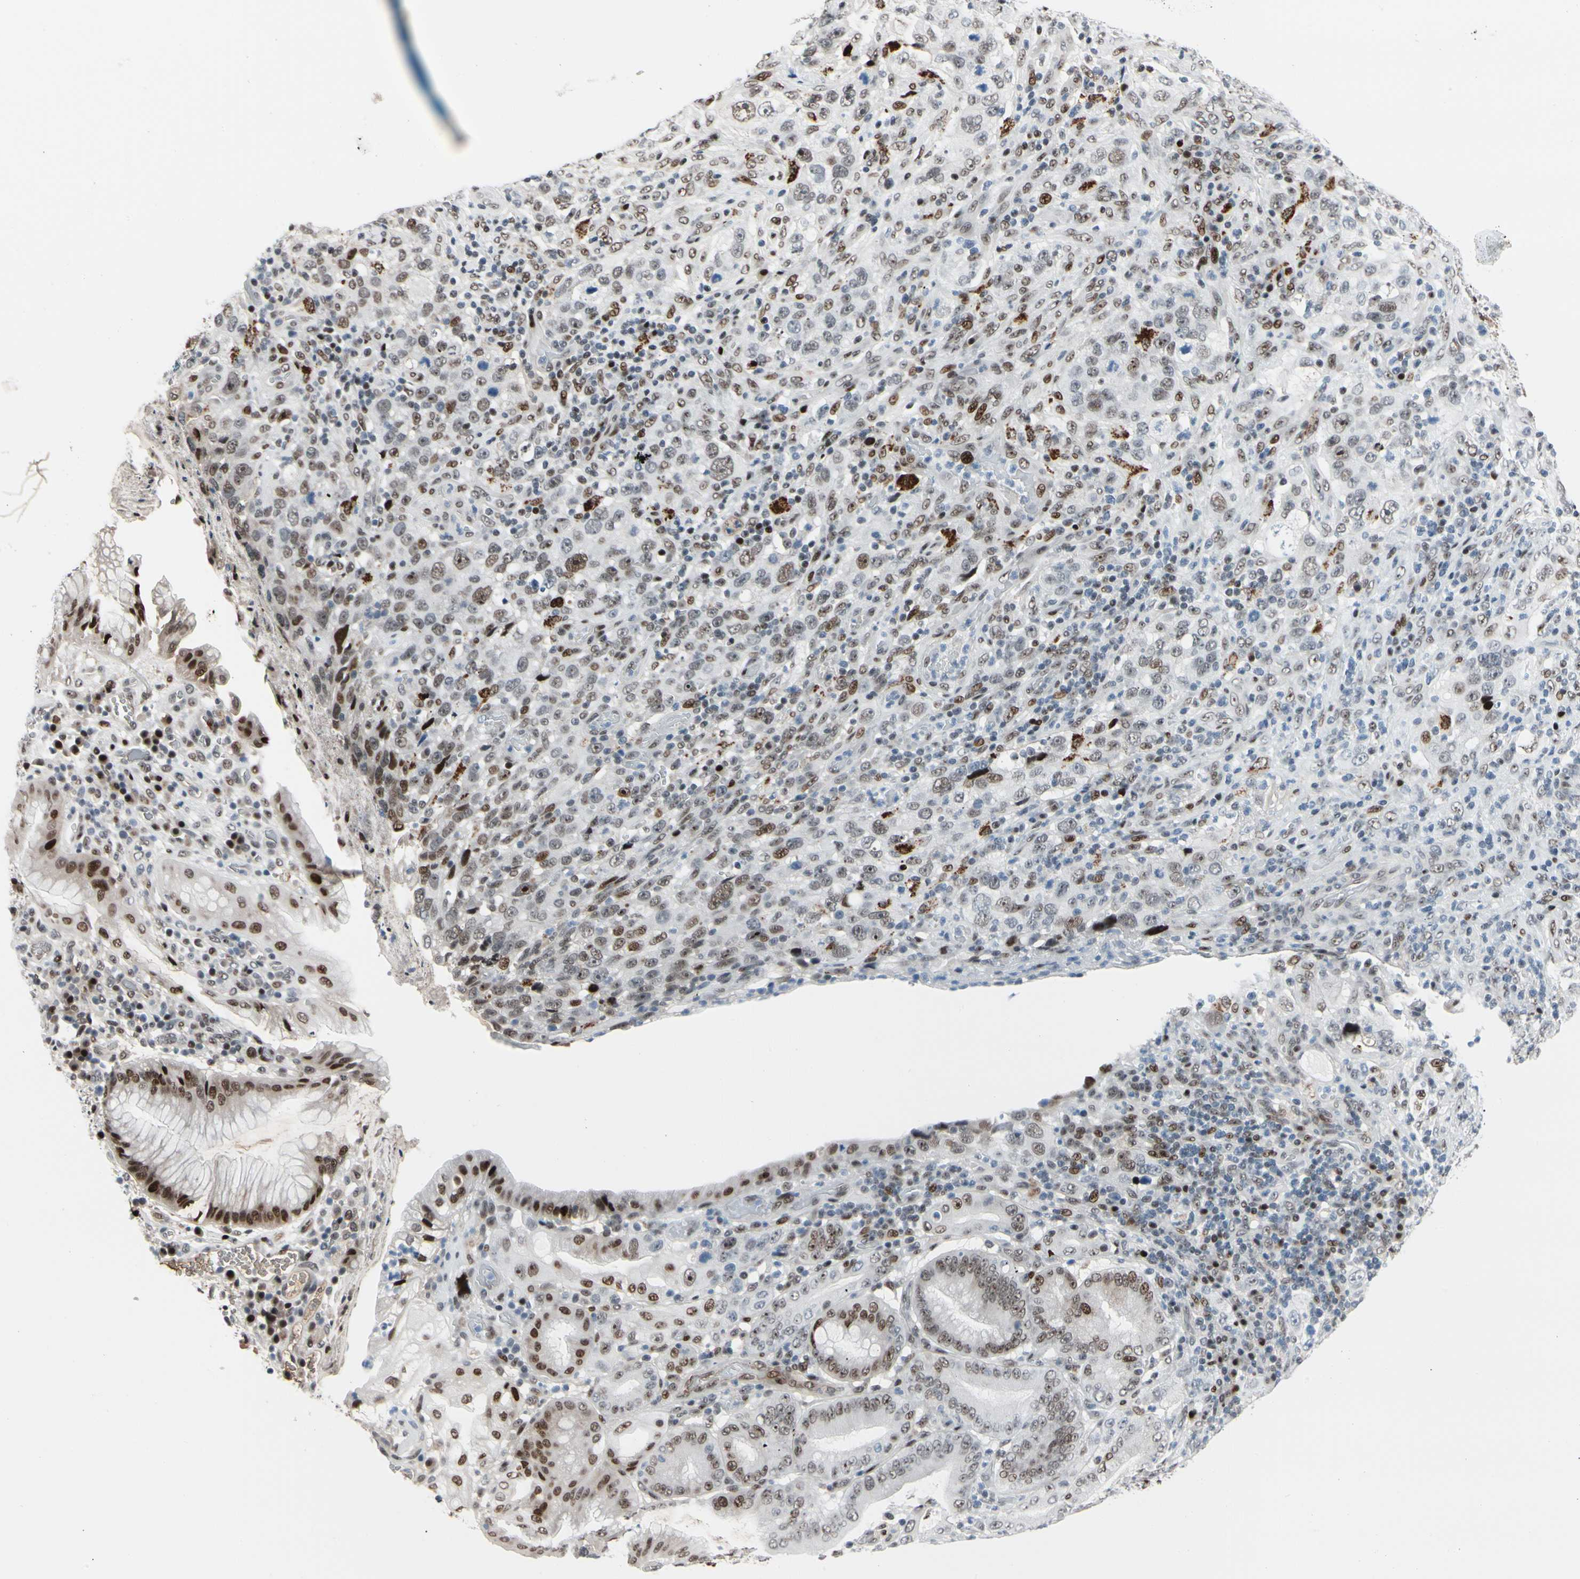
{"staining": {"intensity": "moderate", "quantity": "25%-75%", "location": "nuclear"}, "tissue": "stomach cancer", "cell_type": "Tumor cells", "image_type": "cancer", "snomed": [{"axis": "morphology", "description": "Normal tissue, NOS"}, {"axis": "morphology", "description": "Adenocarcinoma, NOS"}, {"axis": "topography", "description": "Stomach"}], "caption": "Immunohistochemistry (DAB) staining of stomach adenocarcinoma displays moderate nuclear protein staining in about 25%-75% of tumor cells.", "gene": "FOXO3", "patient": {"sex": "male", "age": 48}}